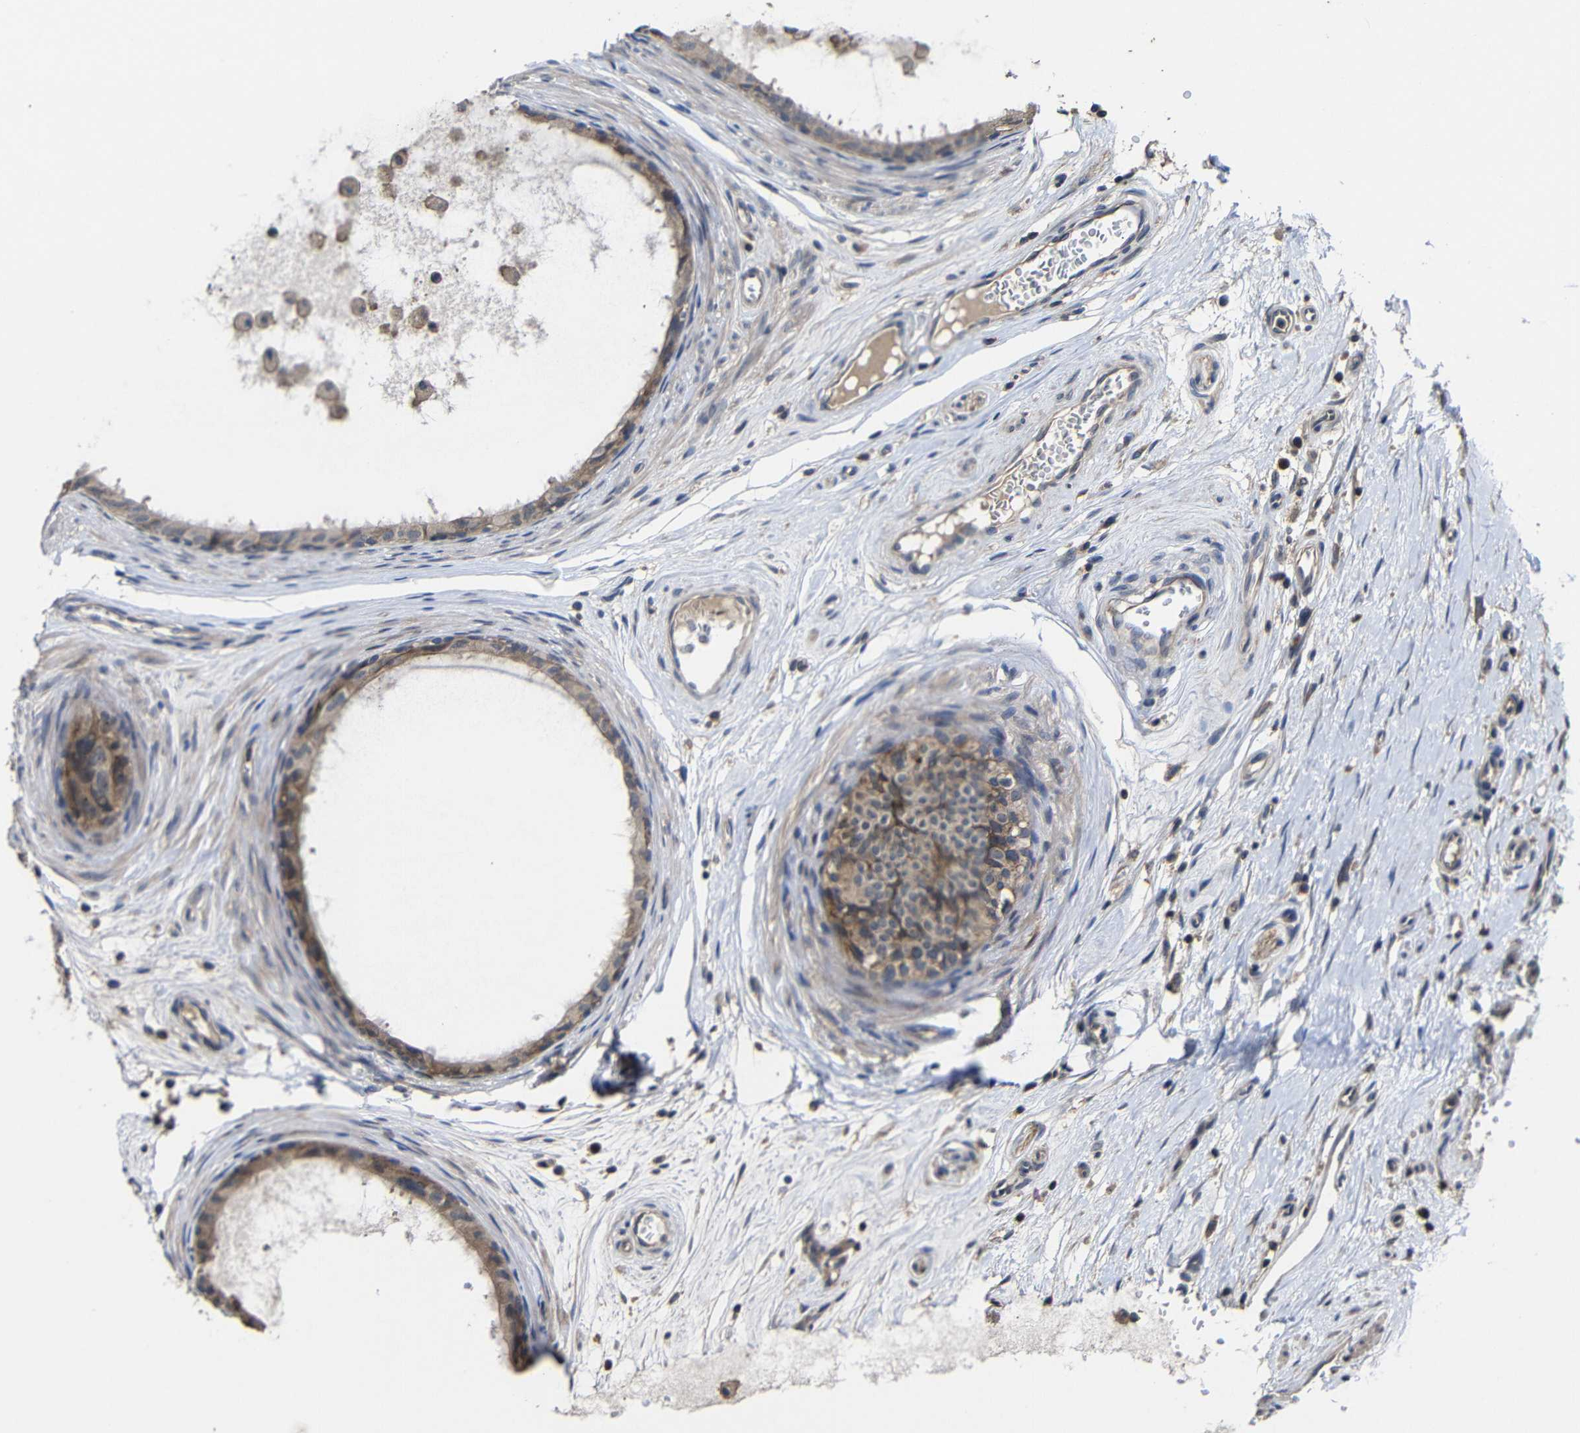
{"staining": {"intensity": "moderate", "quantity": ">75%", "location": "cytoplasmic/membranous"}, "tissue": "epididymis", "cell_type": "Glandular cells", "image_type": "normal", "snomed": [{"axis": "morphology", "description": "Normal tissue, NOS"}, {"axis": "morphology", "description": "Inflammation, NOS"}, {"axis": "topography", "description": "Epididymis"}], "caption": "DAB immunohistochemical staining of benign epididymis shows moderate cytoplasmic/membranous protein expression in approximately >75% of glandular cells. The protein of interest is stained brown, and the nuclei are stained in blue (DAB (3,3'-diaminobenzidine) IHC with brightfield microscopy, high magnification).", "gene": "LPAR5", "patient": {"sex": "male", "age": 85}}